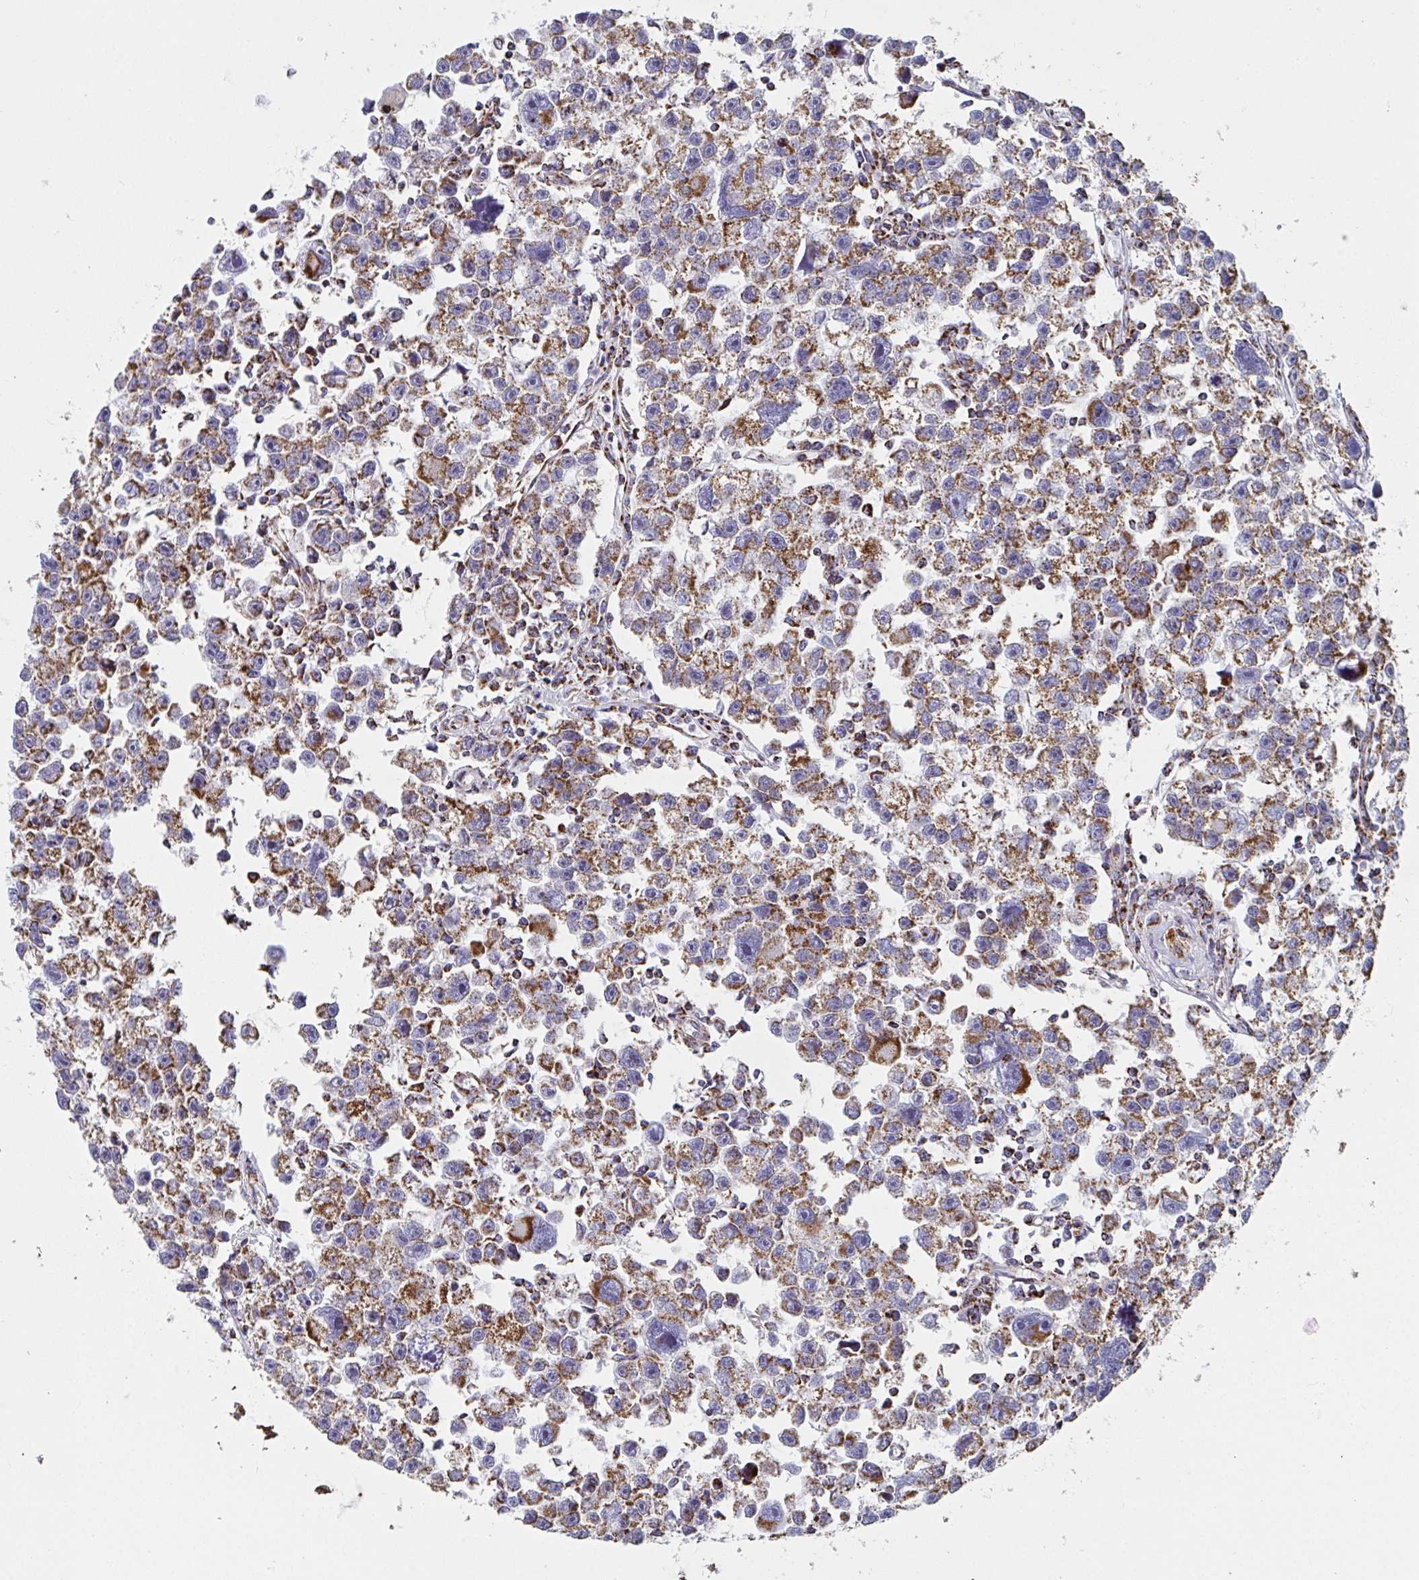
{"staining": {"intensity": "moderate", "quantity": ">75%", "location": "cytoplasmic/membranous"}, "tissue": "testis cancer", "cell_type": "Tumor cells", "image_type": "cancer", "snomed": [{"axis": "morphology", "description": "Seminoma, NOS"}, {"axis": "topography", "description": "Testis"}], "caption": "Testis seminoma tissue exhibits moderate cytoplasmic/membranous expression in about >75% of tumor cells", "gene": "ATP5MJ", "patient": {"sex": "male", "age": 26}}